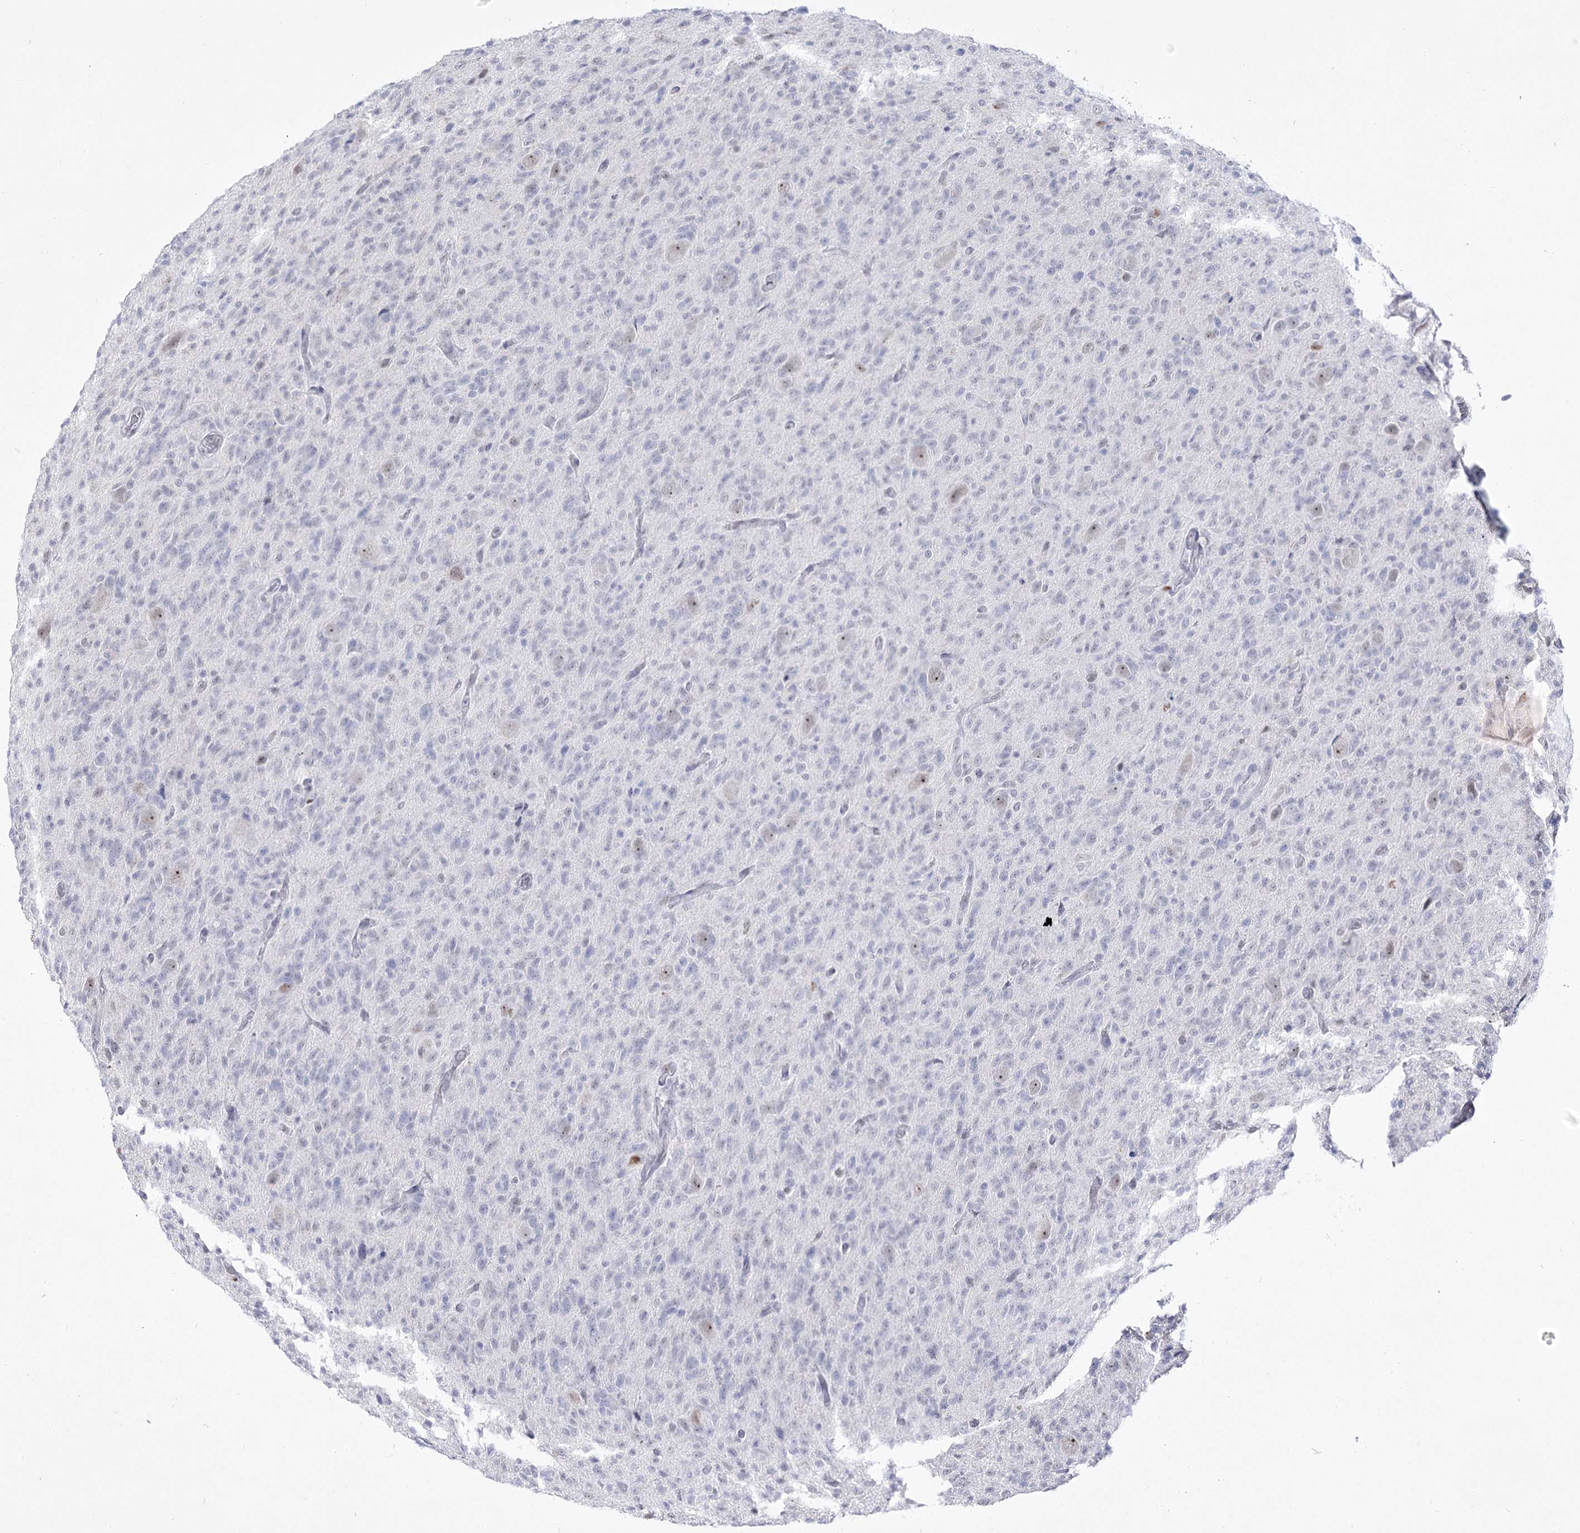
{"staining": {"intensity": "negative", "quantity": "none", "location": "none"}, "tissue": "glioma", "cell_type": "Tumor cells", "image_type": "cancer", "snomed": [{"axis": "morphology", "description": "Glioma, malignant, High grade"}, {"axis": "topography", "description": "Brain"}], "caption": "A high-resolution micrograph shows immunohistochemistry staining of glioma, which demonstrates no significant positivity in tumor cells.", "gene": "DDX50", "patient": {"sex": "female", "age": 57}}